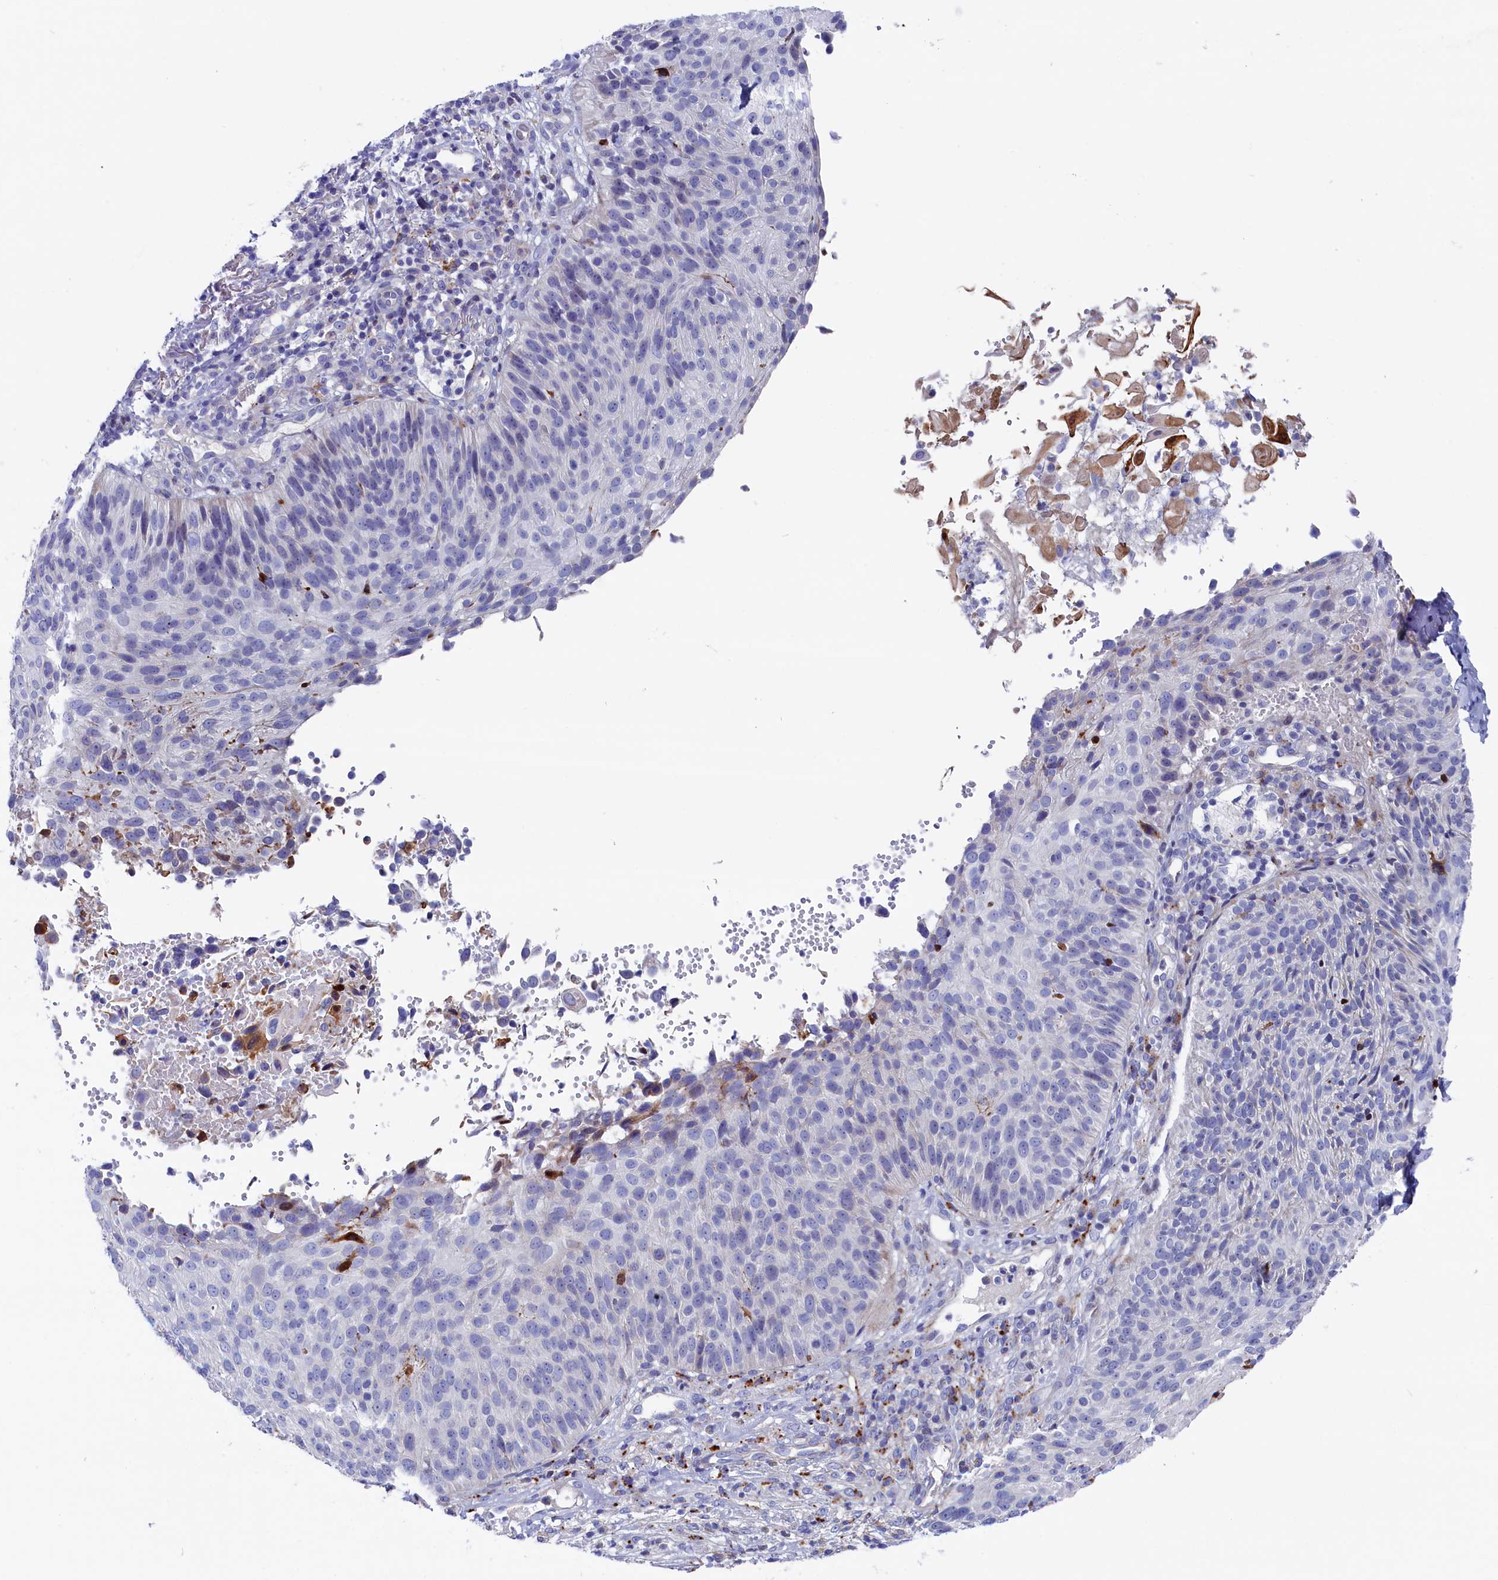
{"staining": {"intensity": "negative", "quantity": "none", "location": "none"}, "tissue": "cervical cancer", "cell_type": "Tumor cells", "image_type": "cancer", "snomed": [{"axis": "morphology", "description": "Squamous cell carcinoma, NOS"}, {"axis": "topography", "description": "Cervix"}], "caption": "Immunohistochemistry micrograph of cervical cancer stained for a protein (brown), which exhibits no expression in tumor cells.", "gene": "NUDT7", "patient": {"sex": "female", "age": 74}}